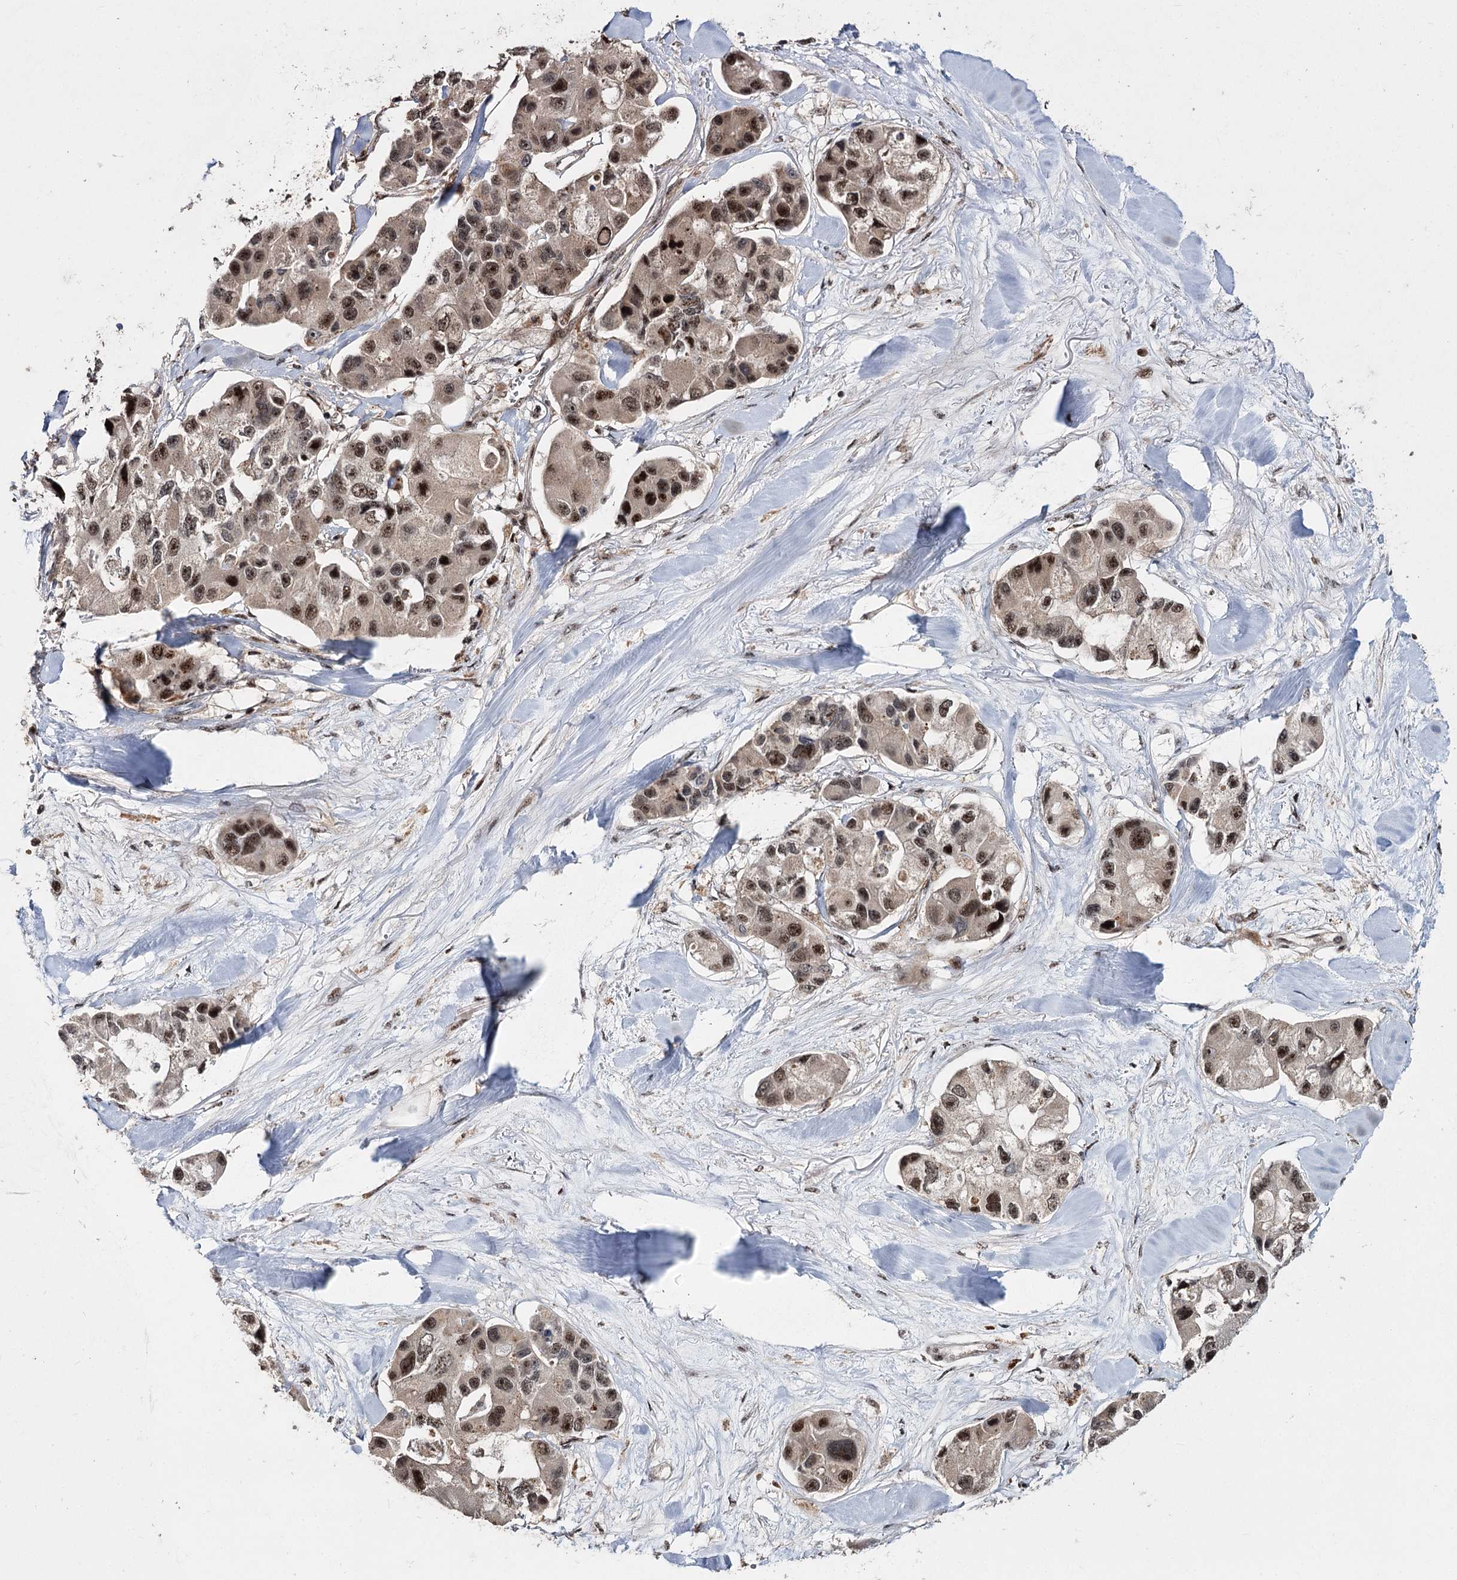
{"staining": {"intensity": "strong", "quantity": ">75%", "location": "nuclear"}, "tissue": "lung cancer", "cell_type": "Tumor cells", "image_type": "cancer", "snomed": [{"axis": "morphology", "description": "Adenocarcinoma, NOS"}, {"axis": "topography", "description": "Lung"}], "caption": "Human adenocarcinoma (lung) stained with a protein marker exhibits strong staining in tumor cells.", "gene": "MKNK2", "patient": {"sex": "female", "age": 54}}